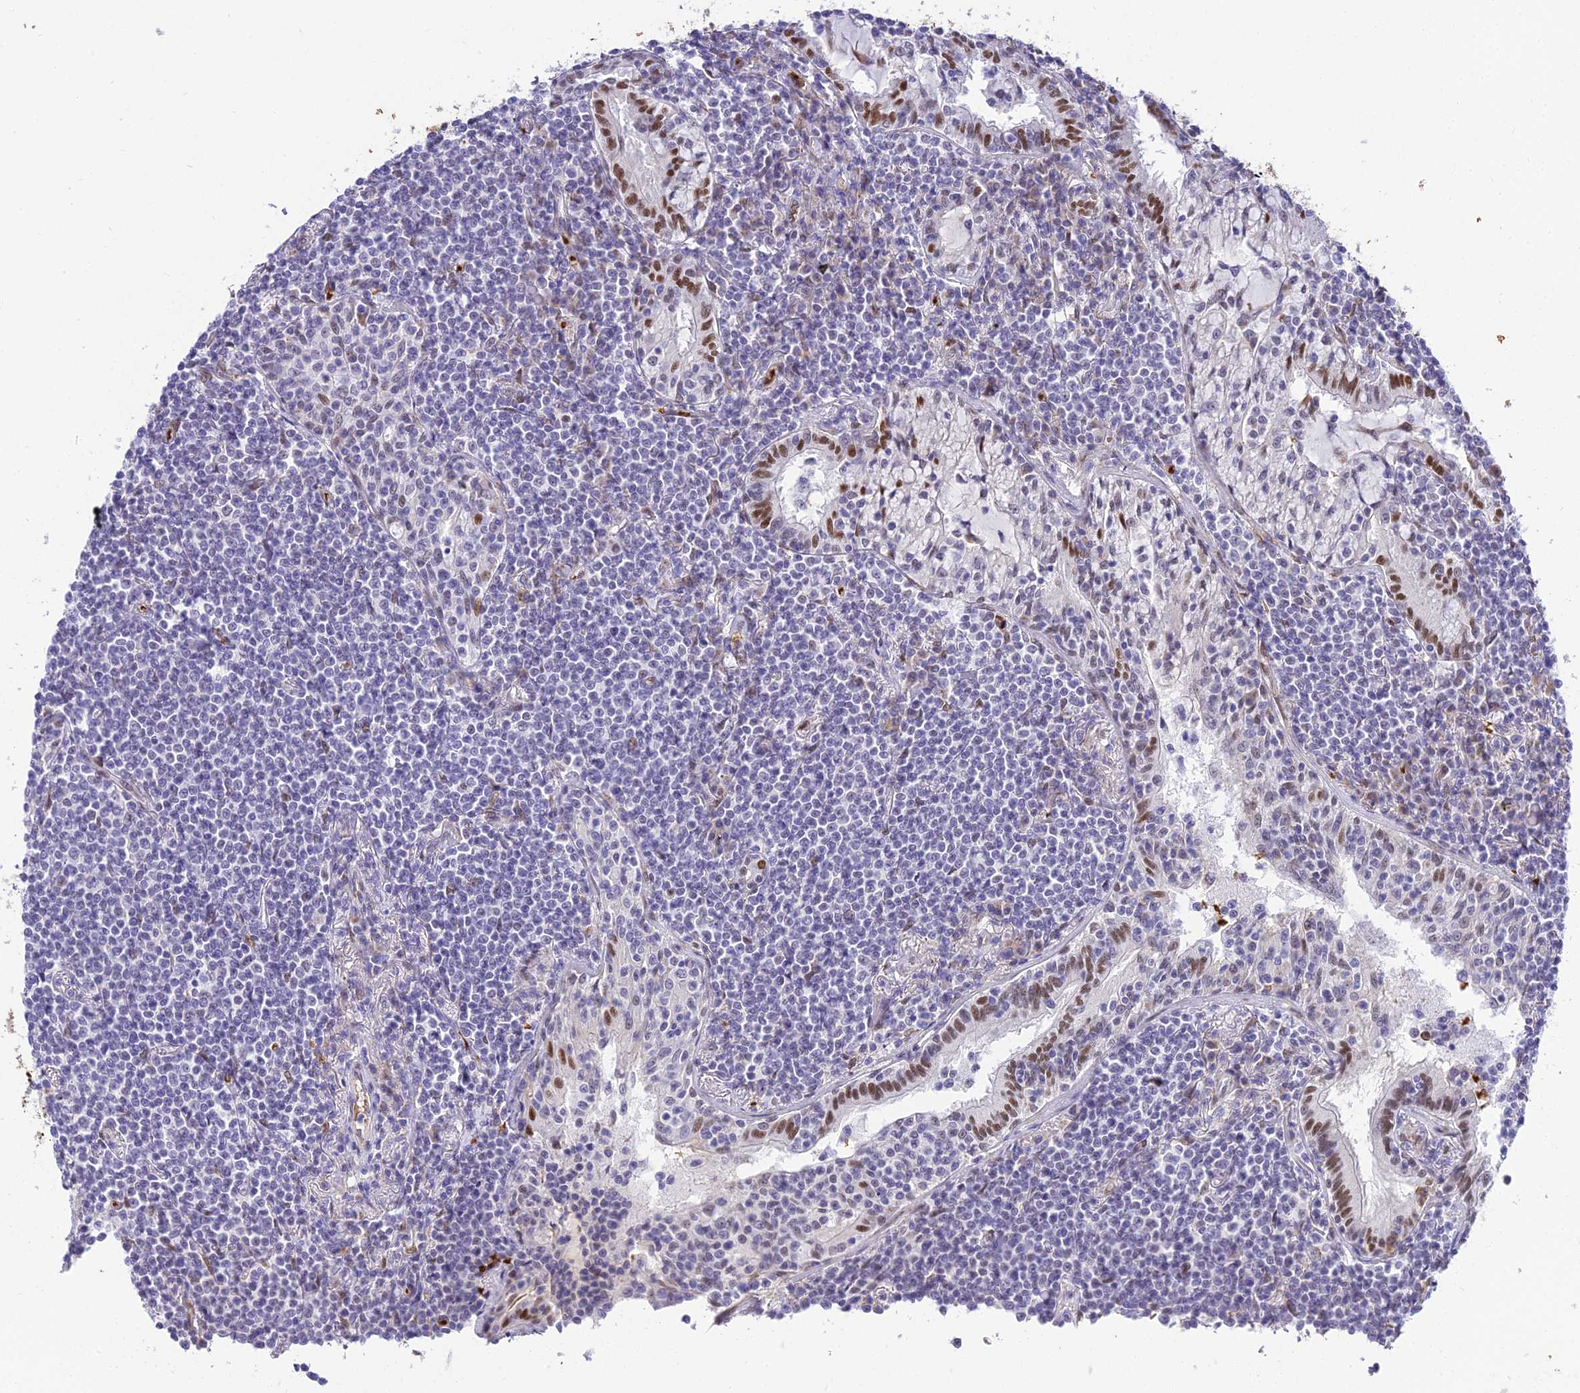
{"staining": {"intensity": "negative", "quantity": "none", "location": "none"}, "tissue": "lymphoma", "cell_type": "Tumor cells", "image_type": "cancer", "snomed": [{"axis": "morphology", "description": "Malignant lymphoma, non-Hodgkin's type, Low grade"}, {"axis": "topography", "description": "Lung"}], "caption": "Tumor cells show no significant protein expression in low-grade malignant lymphoma, non-Hodgkin's type.", "gene": "BCL9", "patient": {"sex": "female", "age": 71}}